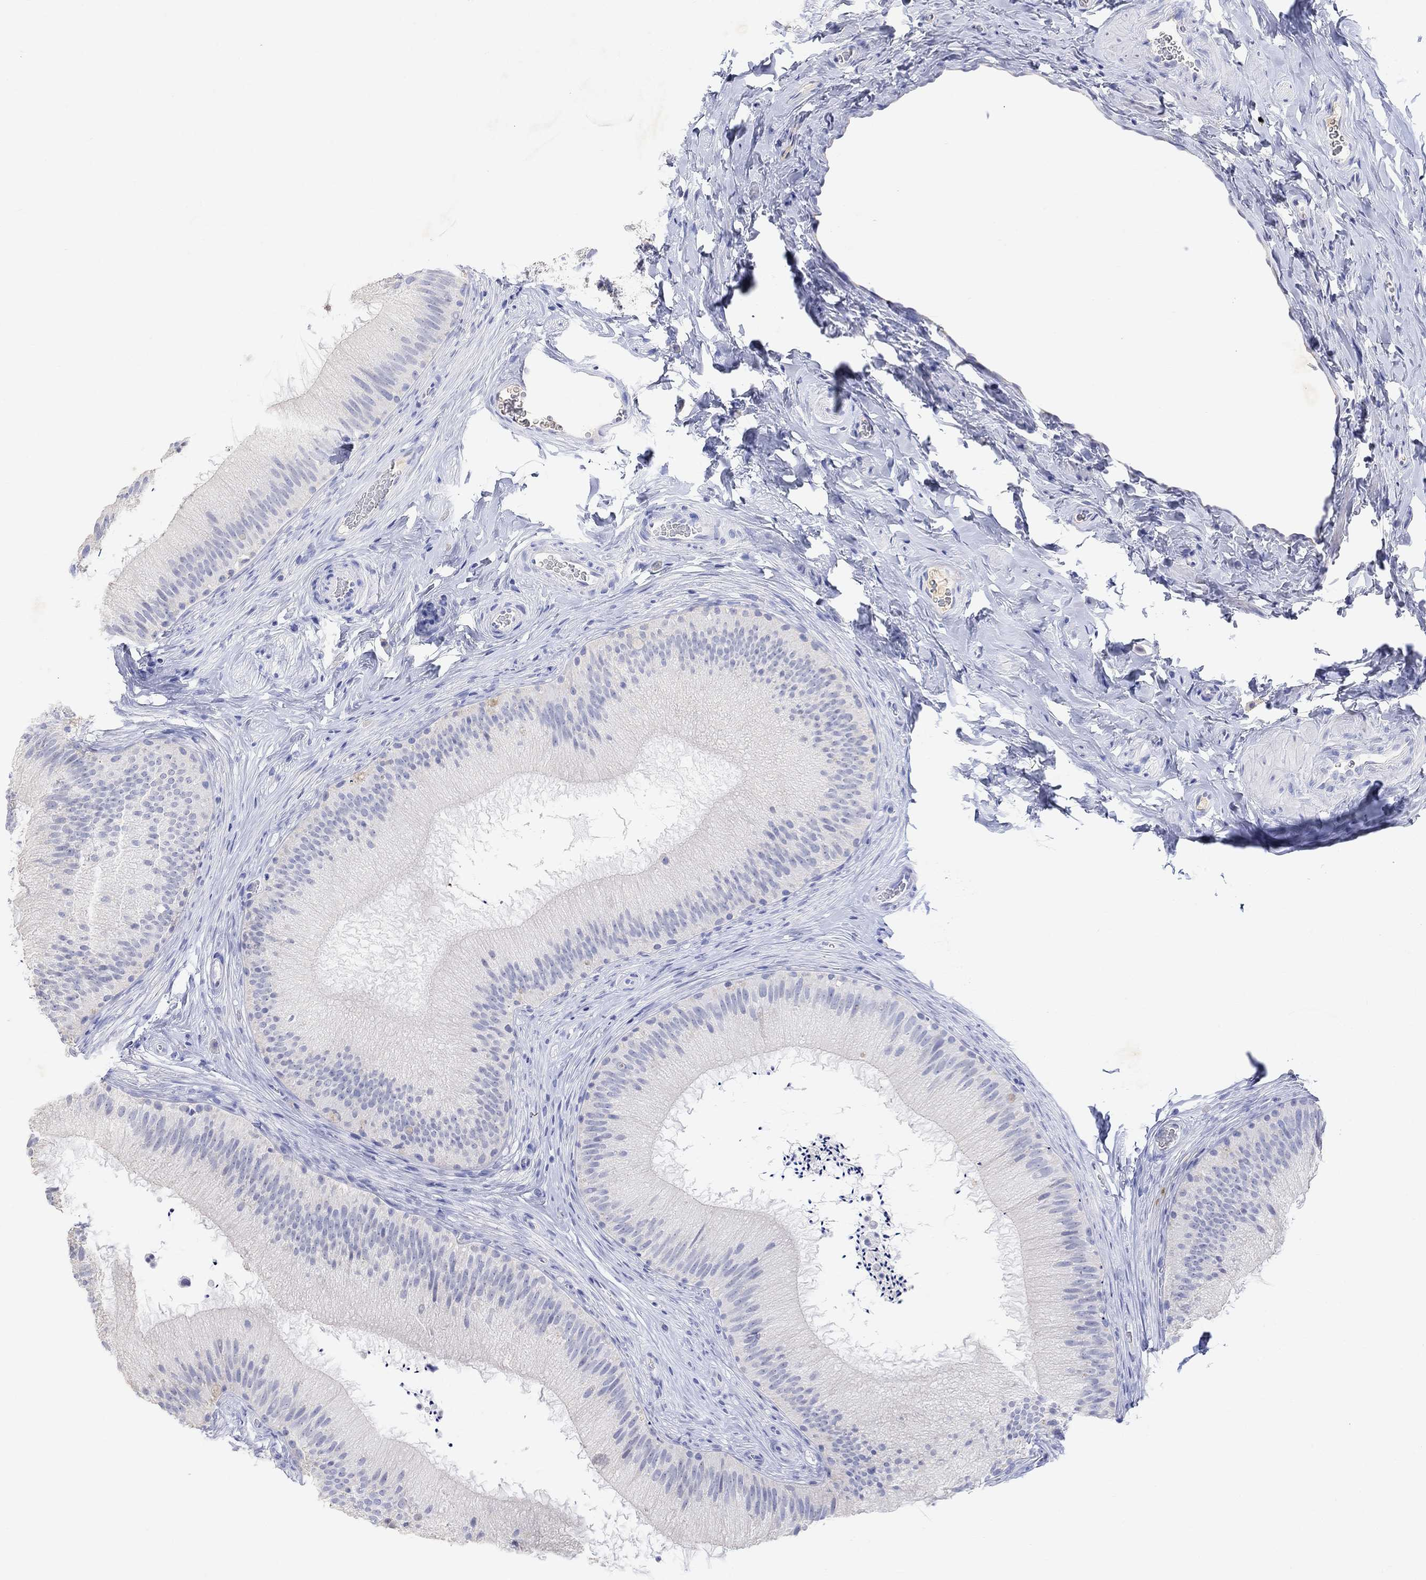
{"staining": {"intensity": "negative", "quantity": "none", "location": "none"}, "tissue": "epididymis", "cell_type": "Glandular cells", "image_type": "normal", "snomed": [{"axis": "morphology", "description": "Normal tissue, NOS"}, {"axis": "topography", "description": "Epididymis"}], "caption": "IHC photomicrograph of unremarkable epididymis stained for a protein (brown), which reveals no expression in glandular cells. (DAB (3,3'-diaminobenzidine) immunohistochemistry visualized using brightfield microscopy, high magnification).", "gene": "TYR", "patient": {"sex": "male", "age": 32}}